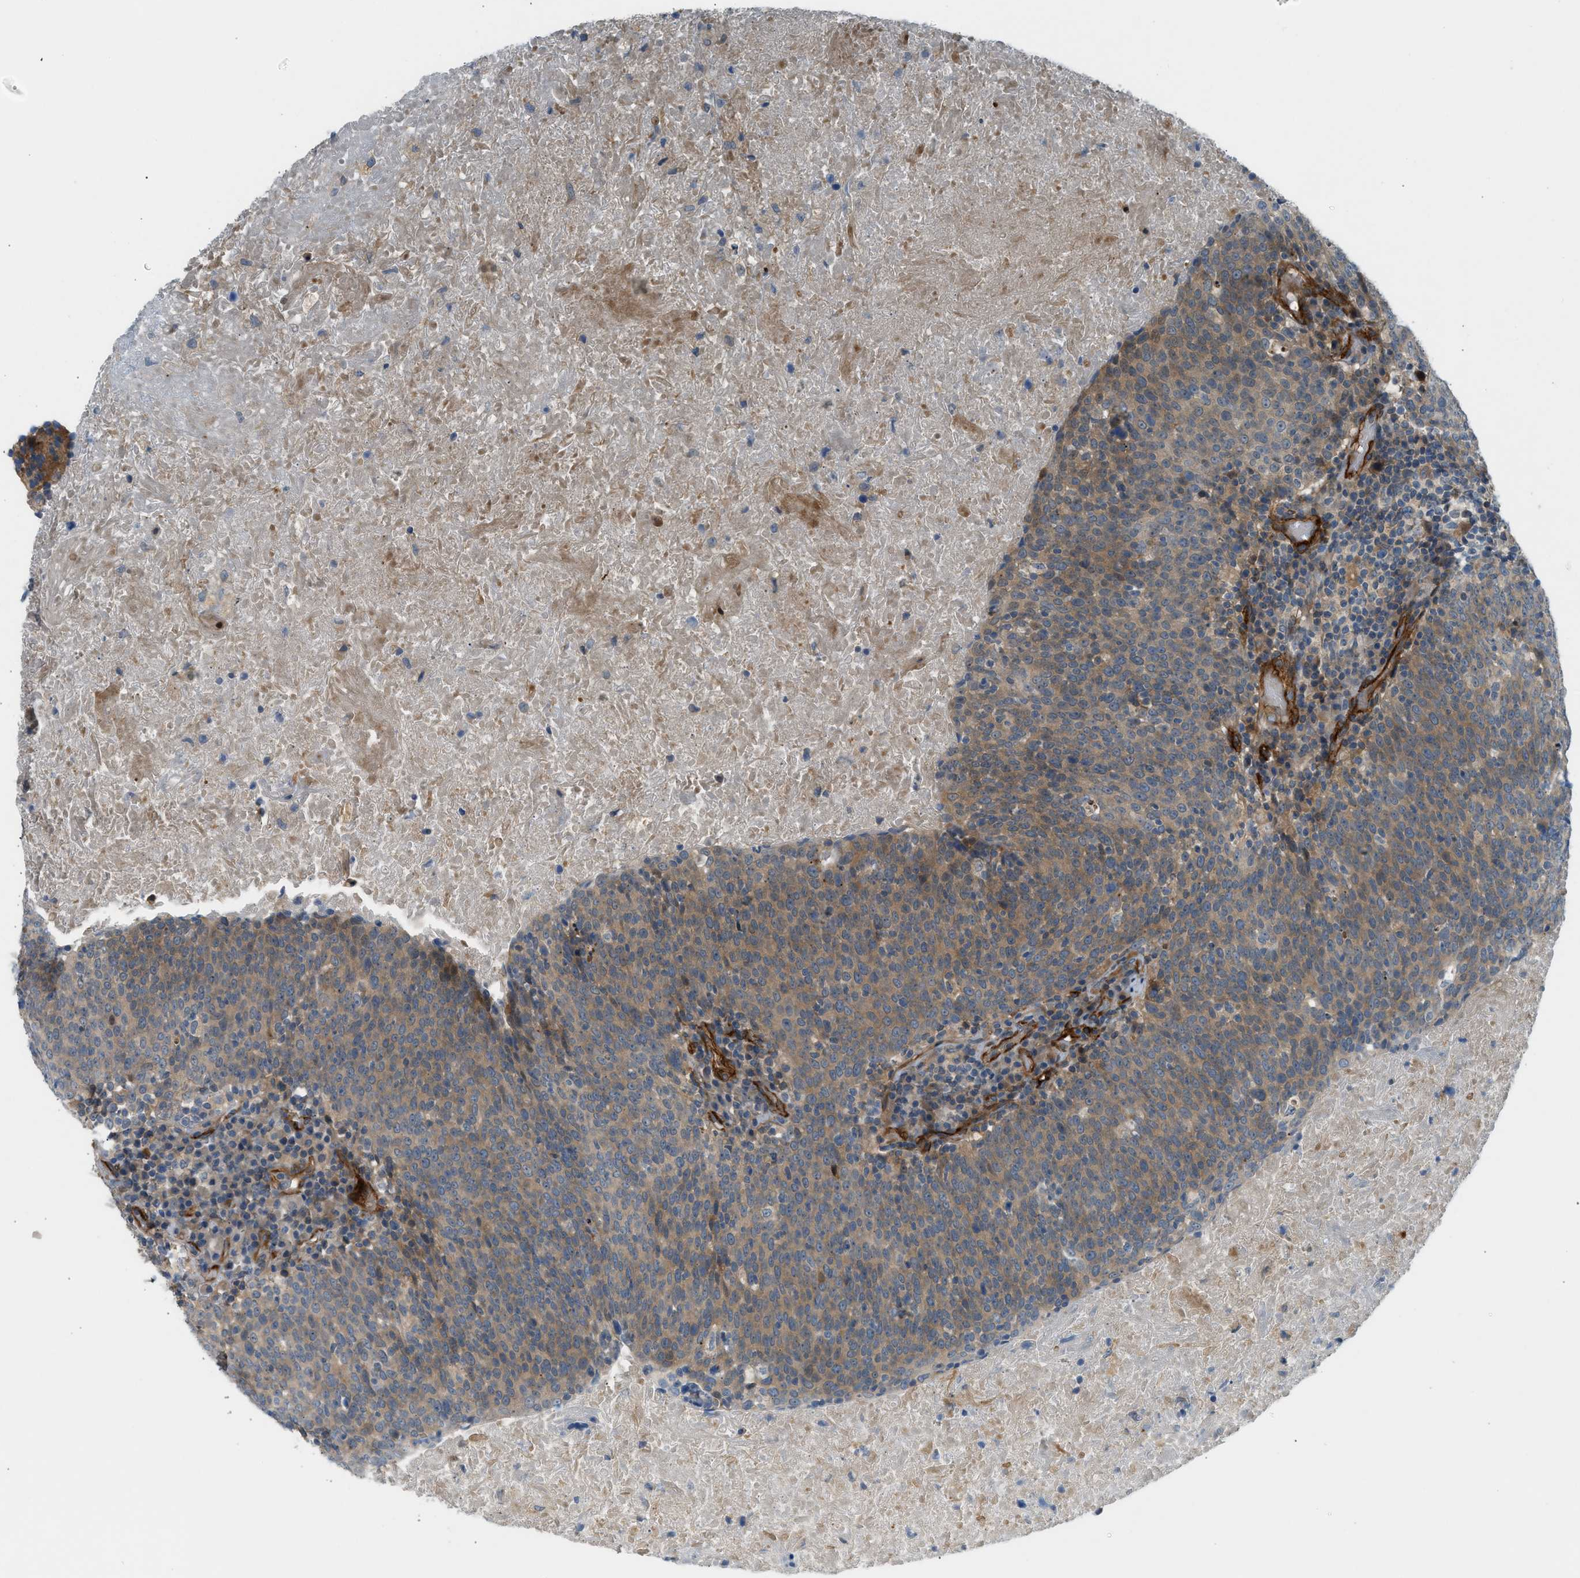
{"staining": {"intensity": "moderate", "quantity": ">75%", "location": "cytoplasmic/membranous"}, "tissue": "head and neck cancer", "cell_type": "Tumor cells", "image_type": "cancer", "snomed": [{"axis": "morphology", "description": "Squamous cell carcinoma, NOS"}, {"axis": "morphology", "description": "Squamous cell carcinoma, metastatic, NOS"}, {"axis": "topography", "description": "Lymph node"}, {"axis": "topography", "description": "Head-Neck"}], "caption": "DAB (3,3'-diaminobenzidine) immunohistochemical staining of head and neck cancer (metastatic squamous cell carcinoma) displays moderate cytoplasmic/membranous protein staining in approximately >75% of tumor cells. (DAB IHC, brown staining for protein, blue staining for nuclei).", "gene": "EDNRA", "patient": {"sex": "male", "age": 62}}